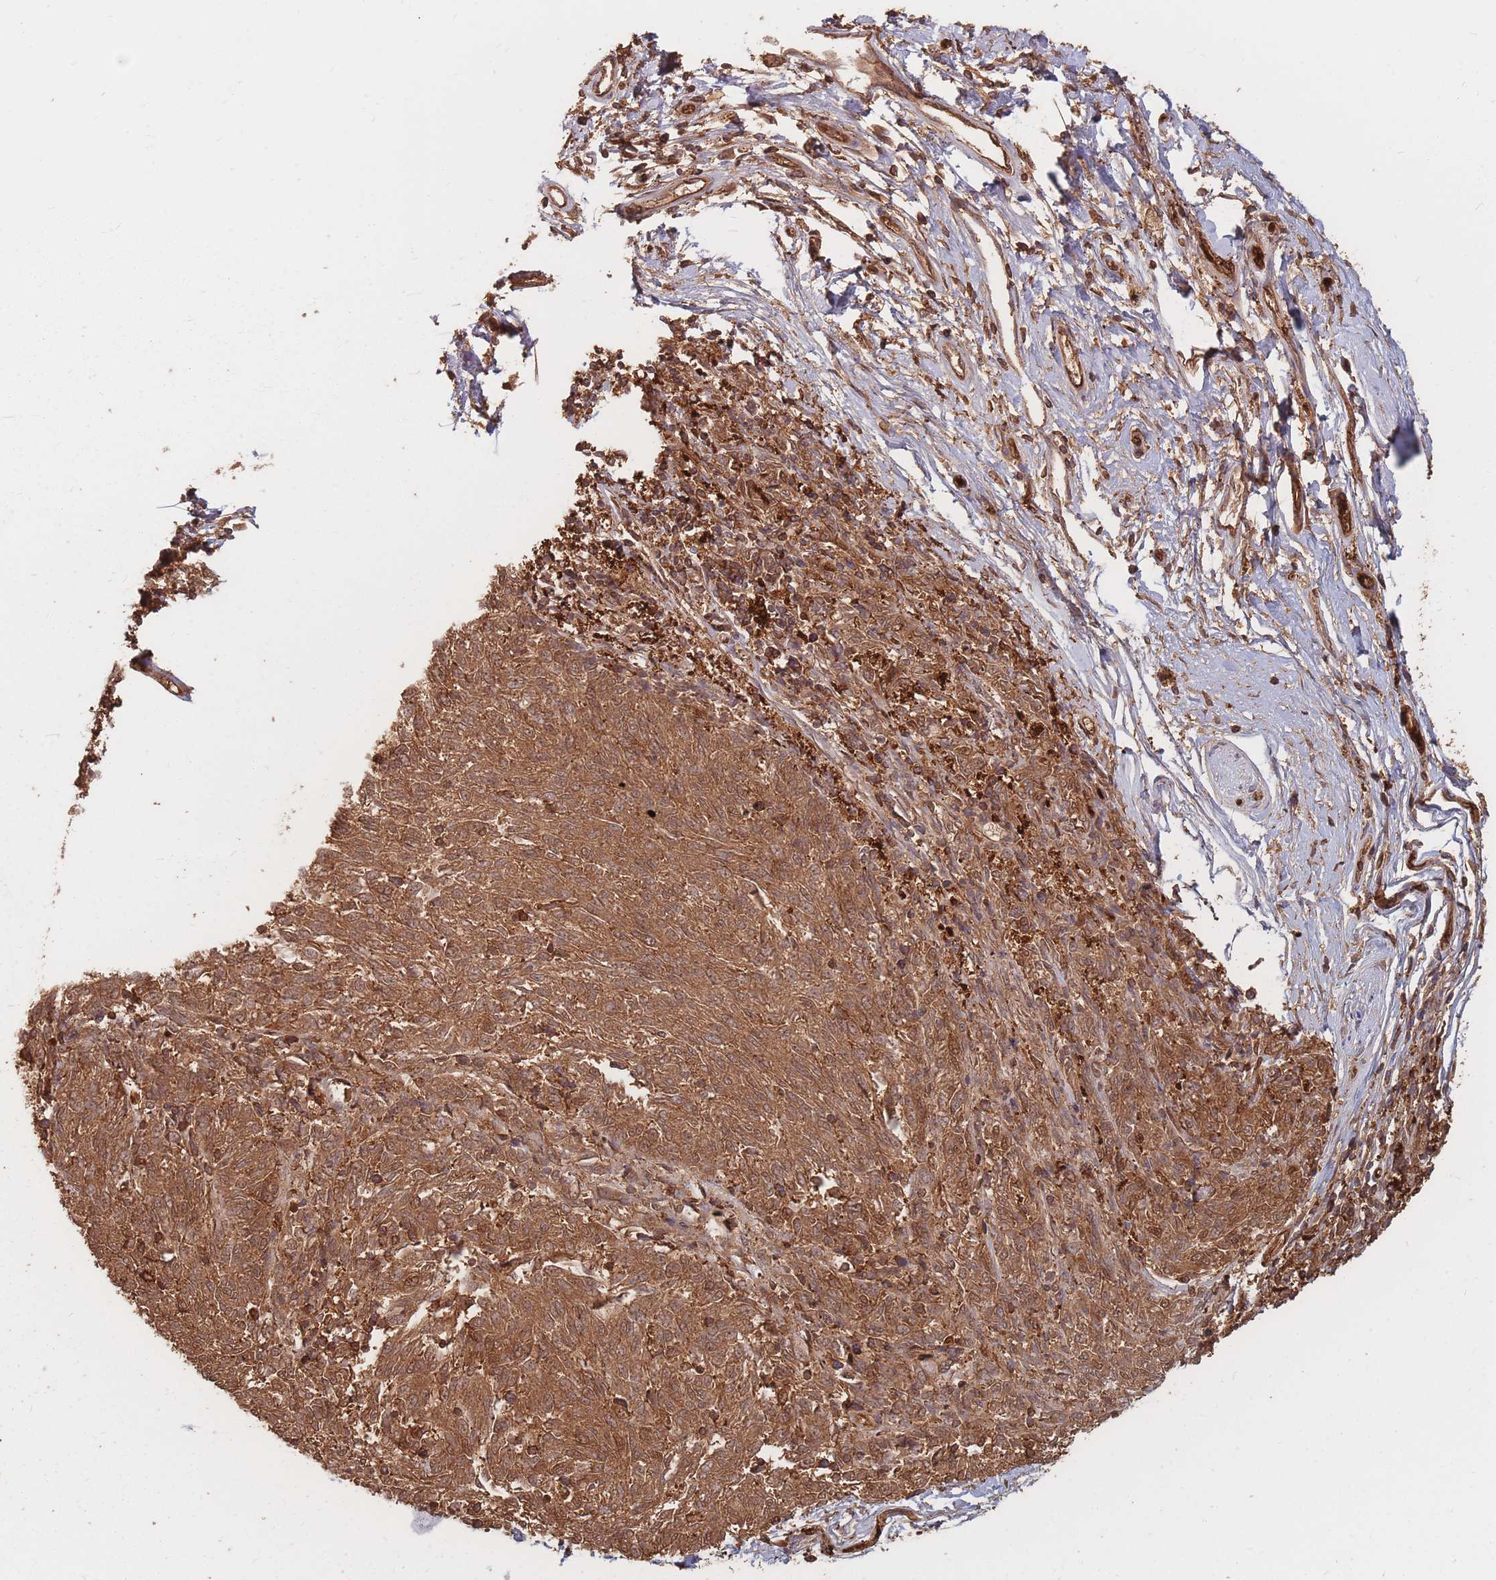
{"staining": {"intensity": "strong", "quantity": ">75%", "location": "cytoplasmic/membranous"}, "tissue": "melanoma", "cell_type": "Tumor cells", "image_type": "cancer", "snomed": [{"axis": "morphology", "description": "Malignant melanoma, NOS"}, {"axis": "topography", "description": "Skin"}], "caption": "Immunohistochemical staining of malignant melanoma demonstrates high levels of strong cytoplasmic/membranous positivity in about >75% of tumor cells.", "gene": "PLS3", "patient": {"sex": "female", "age": 72}}